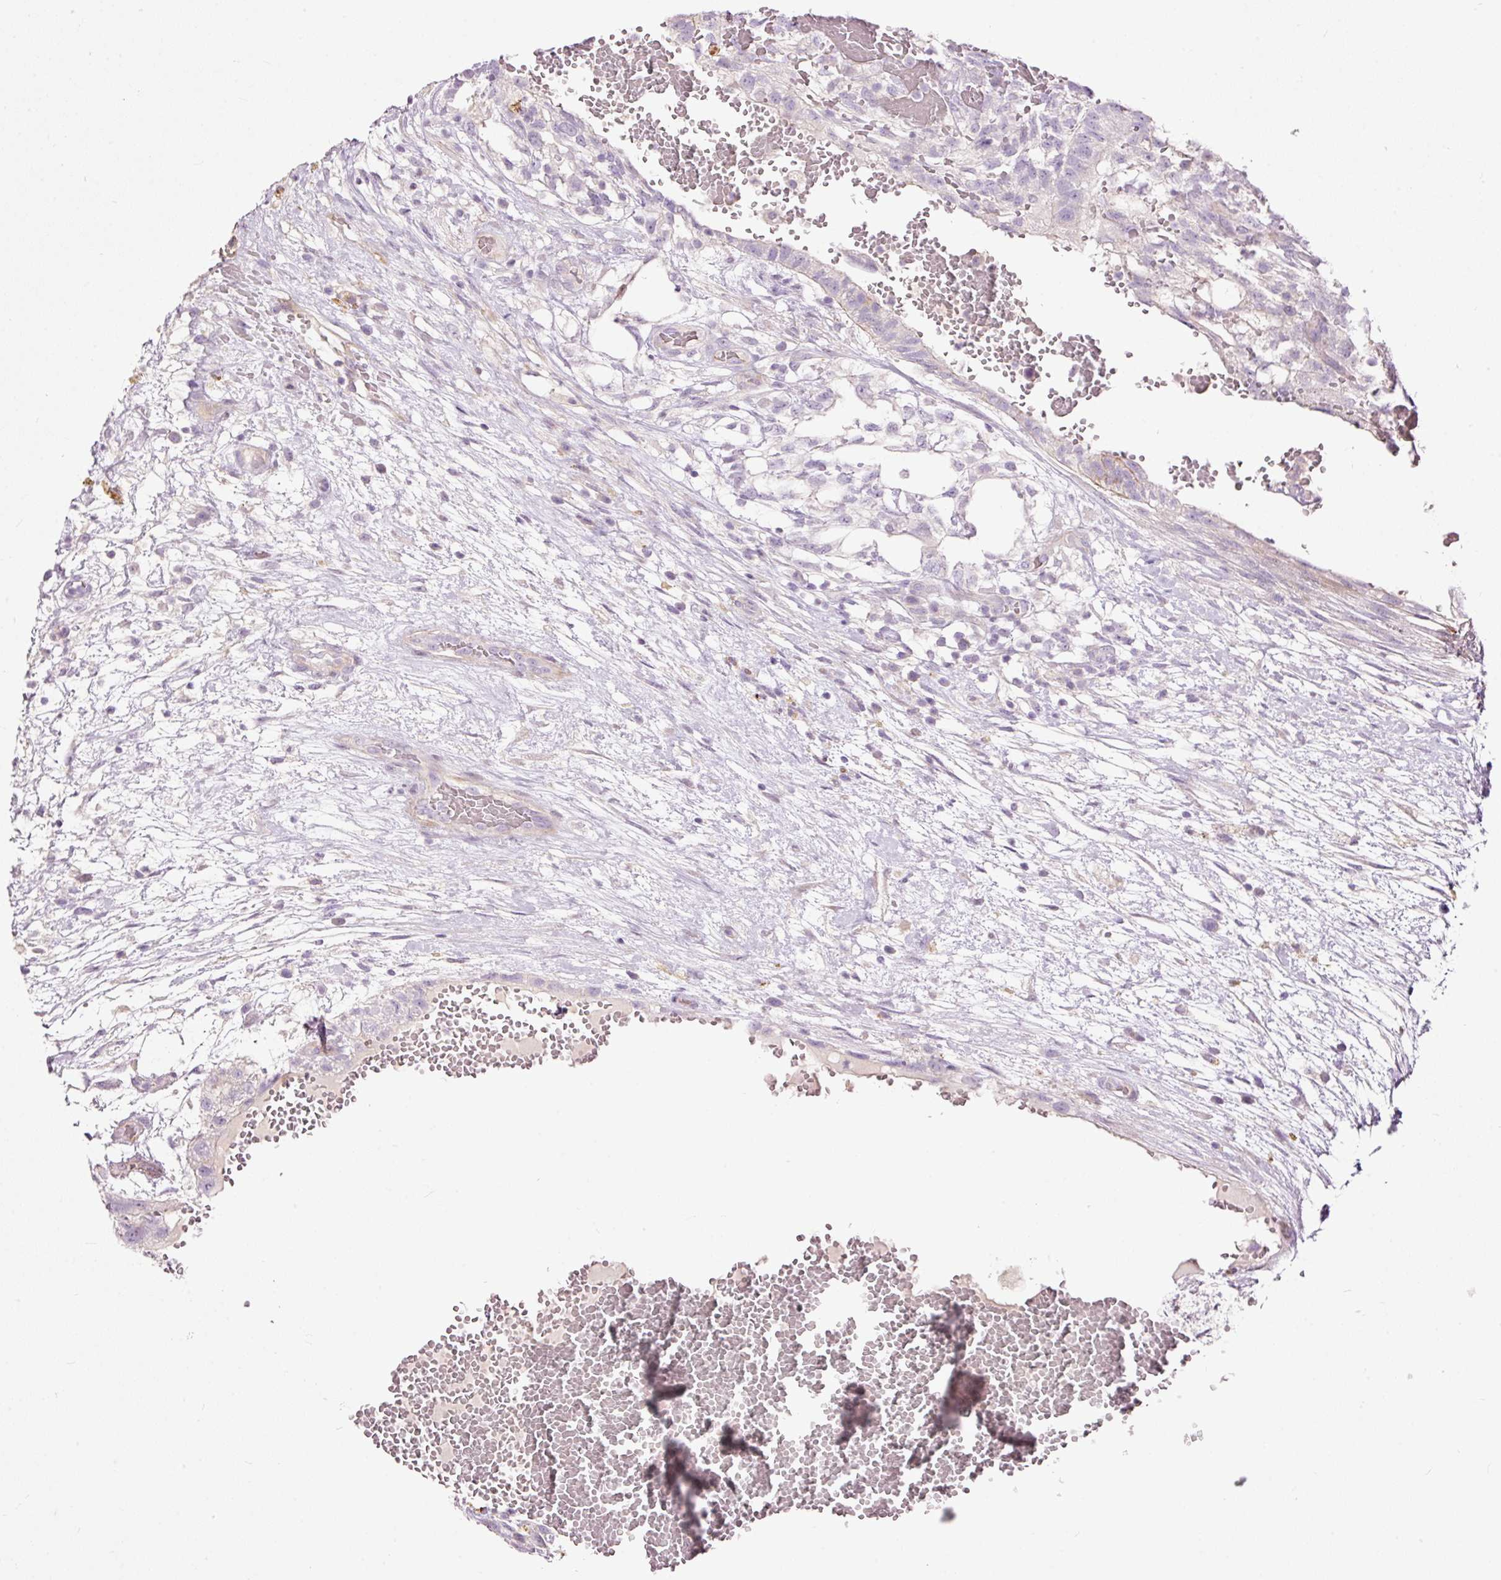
{"staining": {"intensity": "negative", "quantity": "none", "location": "none"}, "tissue": "testis cancer", "cell_type": "Tumor cells", "image_type": "cancer", "snomed": [{"axis": "morphology", "description": "Normal tissue, NOS"}, {"axis": "morphology", "description": "Carcinoma, Embryonal, NOS"}, {"axis": "topography", "description": "Testis"}], "caption": "The micrograph displays no staining of tumor cells in testis cancer (embryonal carcinoma).", "gene": "FCRL4", "patient": {"sex": "male", "age": 32}}